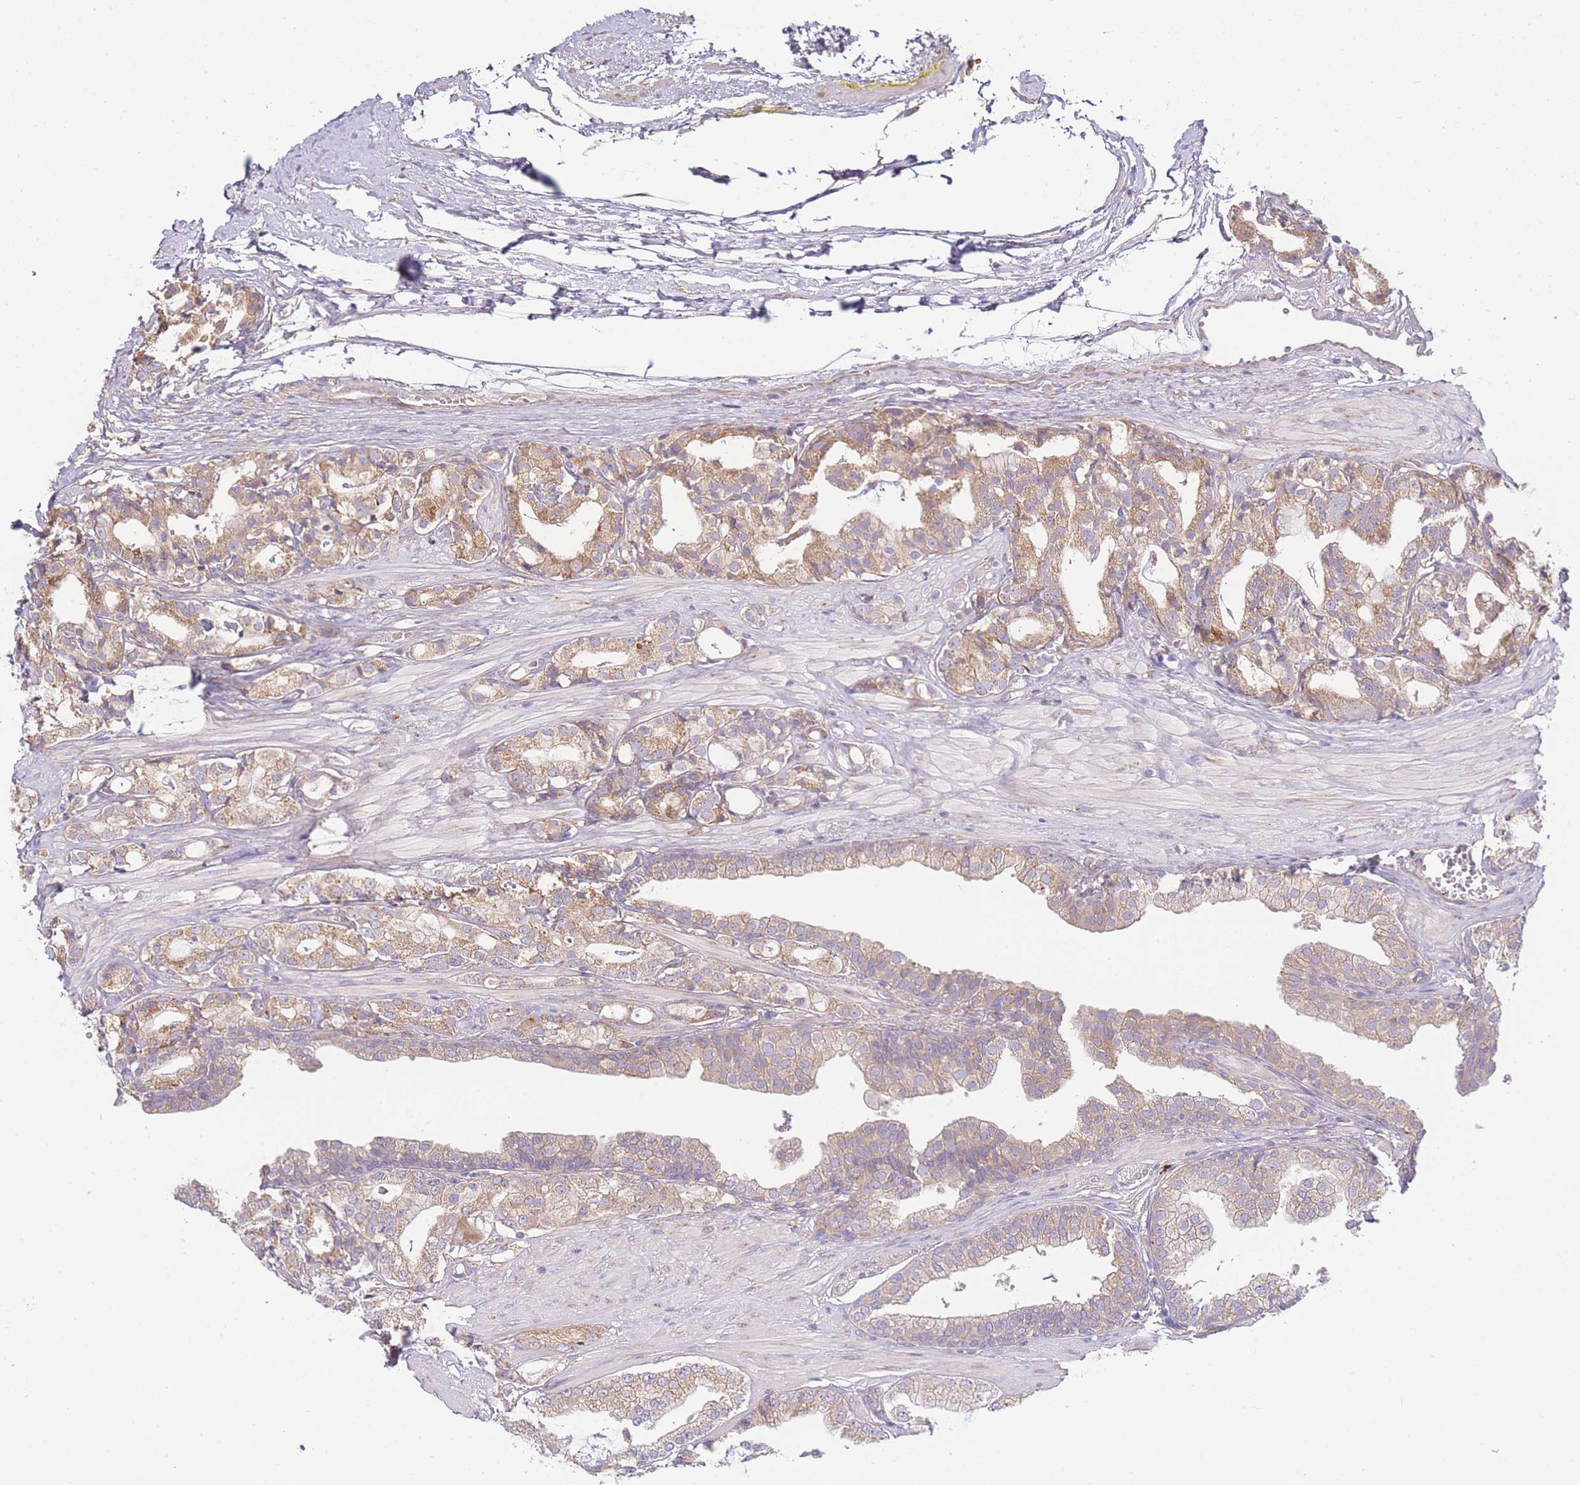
{"staining": {"intensity": "moderate", "quantity": "<25%", "location": "cytoplasmic/membranous"}, "tissue": "prostate cancer", "cell_type": "Tumor cells", "image_type": "cancer", "snomed": [{"axis": "morphology", "description": "Adenocarcinoma, High grade"}, {"axis": "topography", "description": "Prostate"}], "caption": "This image reveals prostate cancer (high-grade adenocarcinoma) stained with immunohistochemistry (IHC) to label a protein in brown. The cytoplasmic/membranous of tumor cells show moderate positivity for the protein. Nuclei are counter-stained blue.", "gene": "BEX1", "patient": {"sex": "male", "age": 71}}